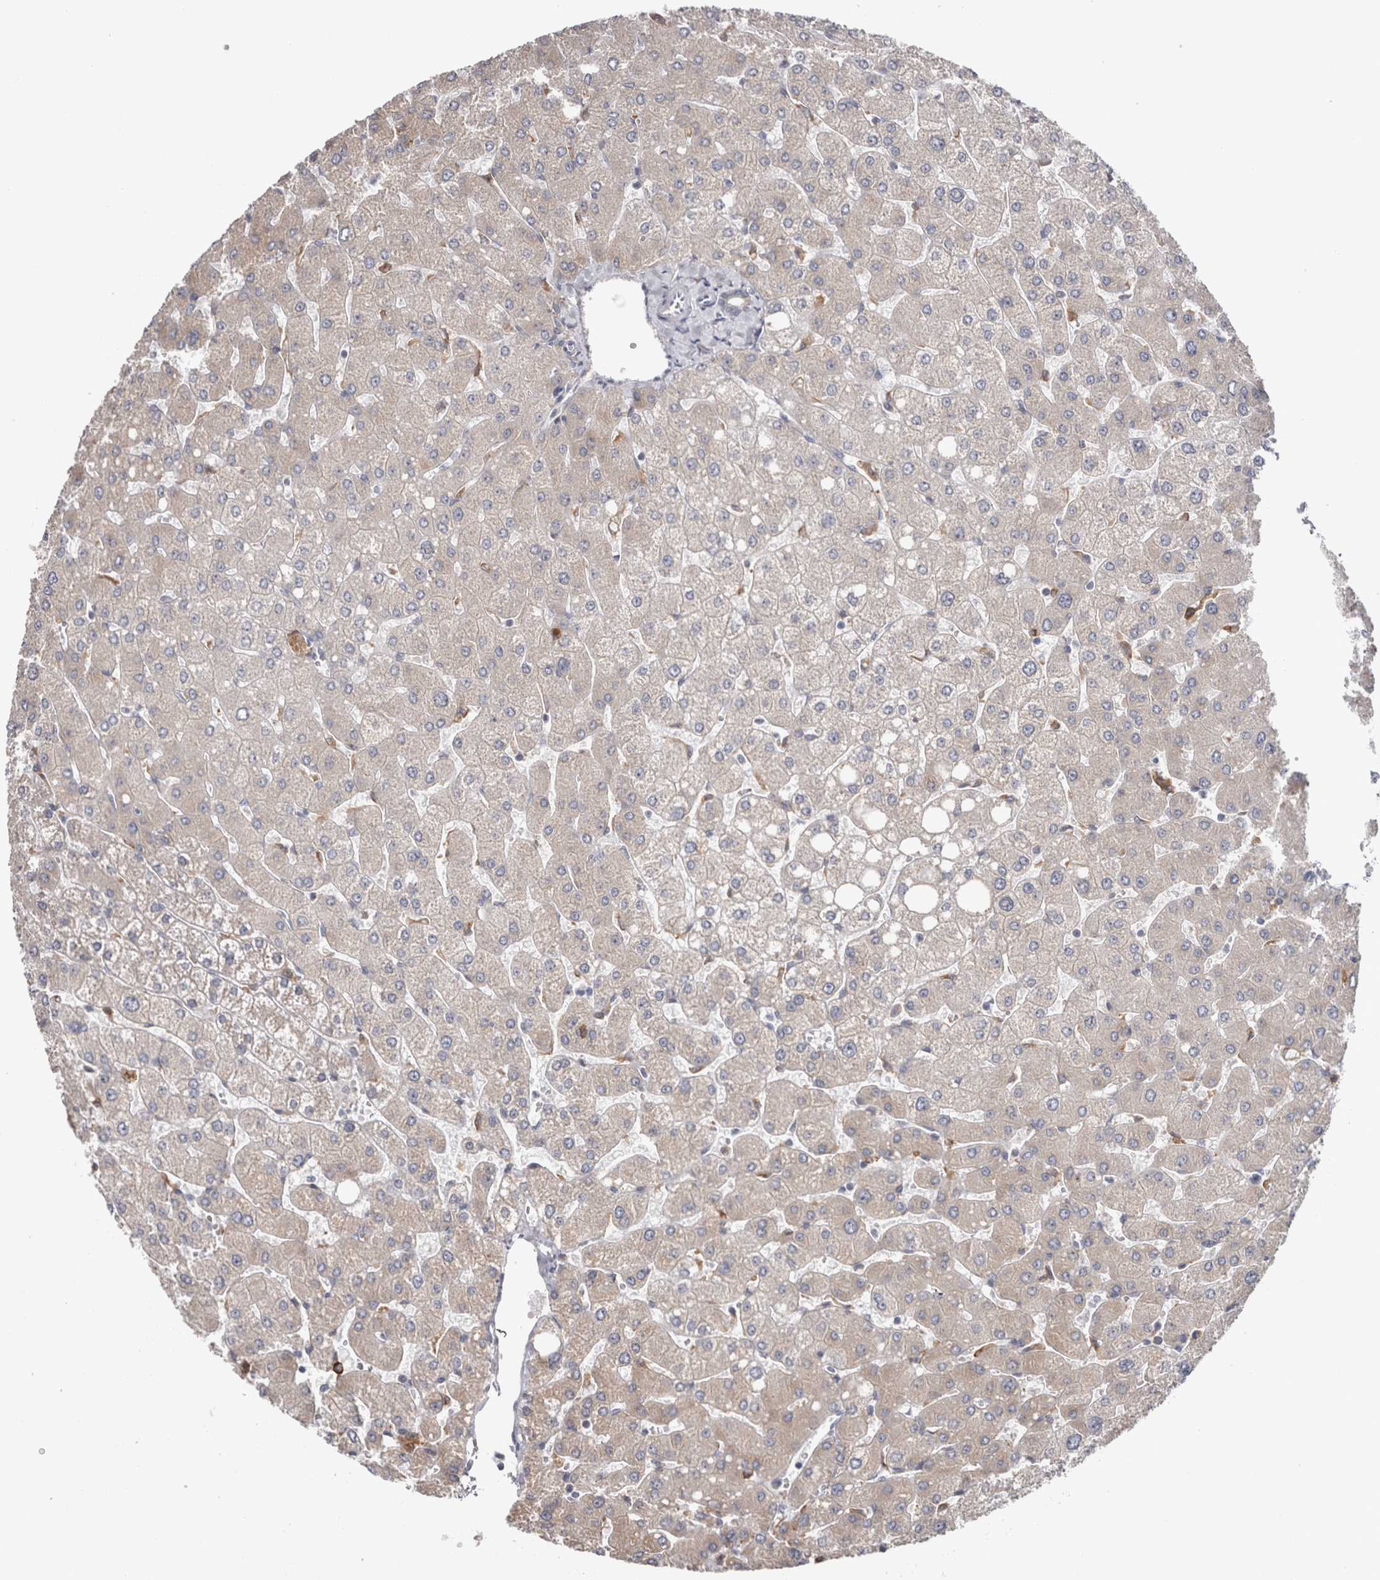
{"staining": {"intensity": "negative", "quantity": "none", "location": "none"}, "tissue": "liver", "cell_type": "Cholangiocytes", "image_type": "normal", "snomed": [{"axis": "morphology", "description": "Normal tissue, NOS"}, {"axis": "topography", "description": "Liver"}], "caption": "IHC photomicrograph of benign human liver stained for a protein (brown), which displays no expression in cholangiocytes. Brightfield microscopy of IHC stained with DAB (brown) and hematoxylin (blue), captured at high magnification.", "gene": "ZNF341", "patient": {"sex": "male", "age": 55}}